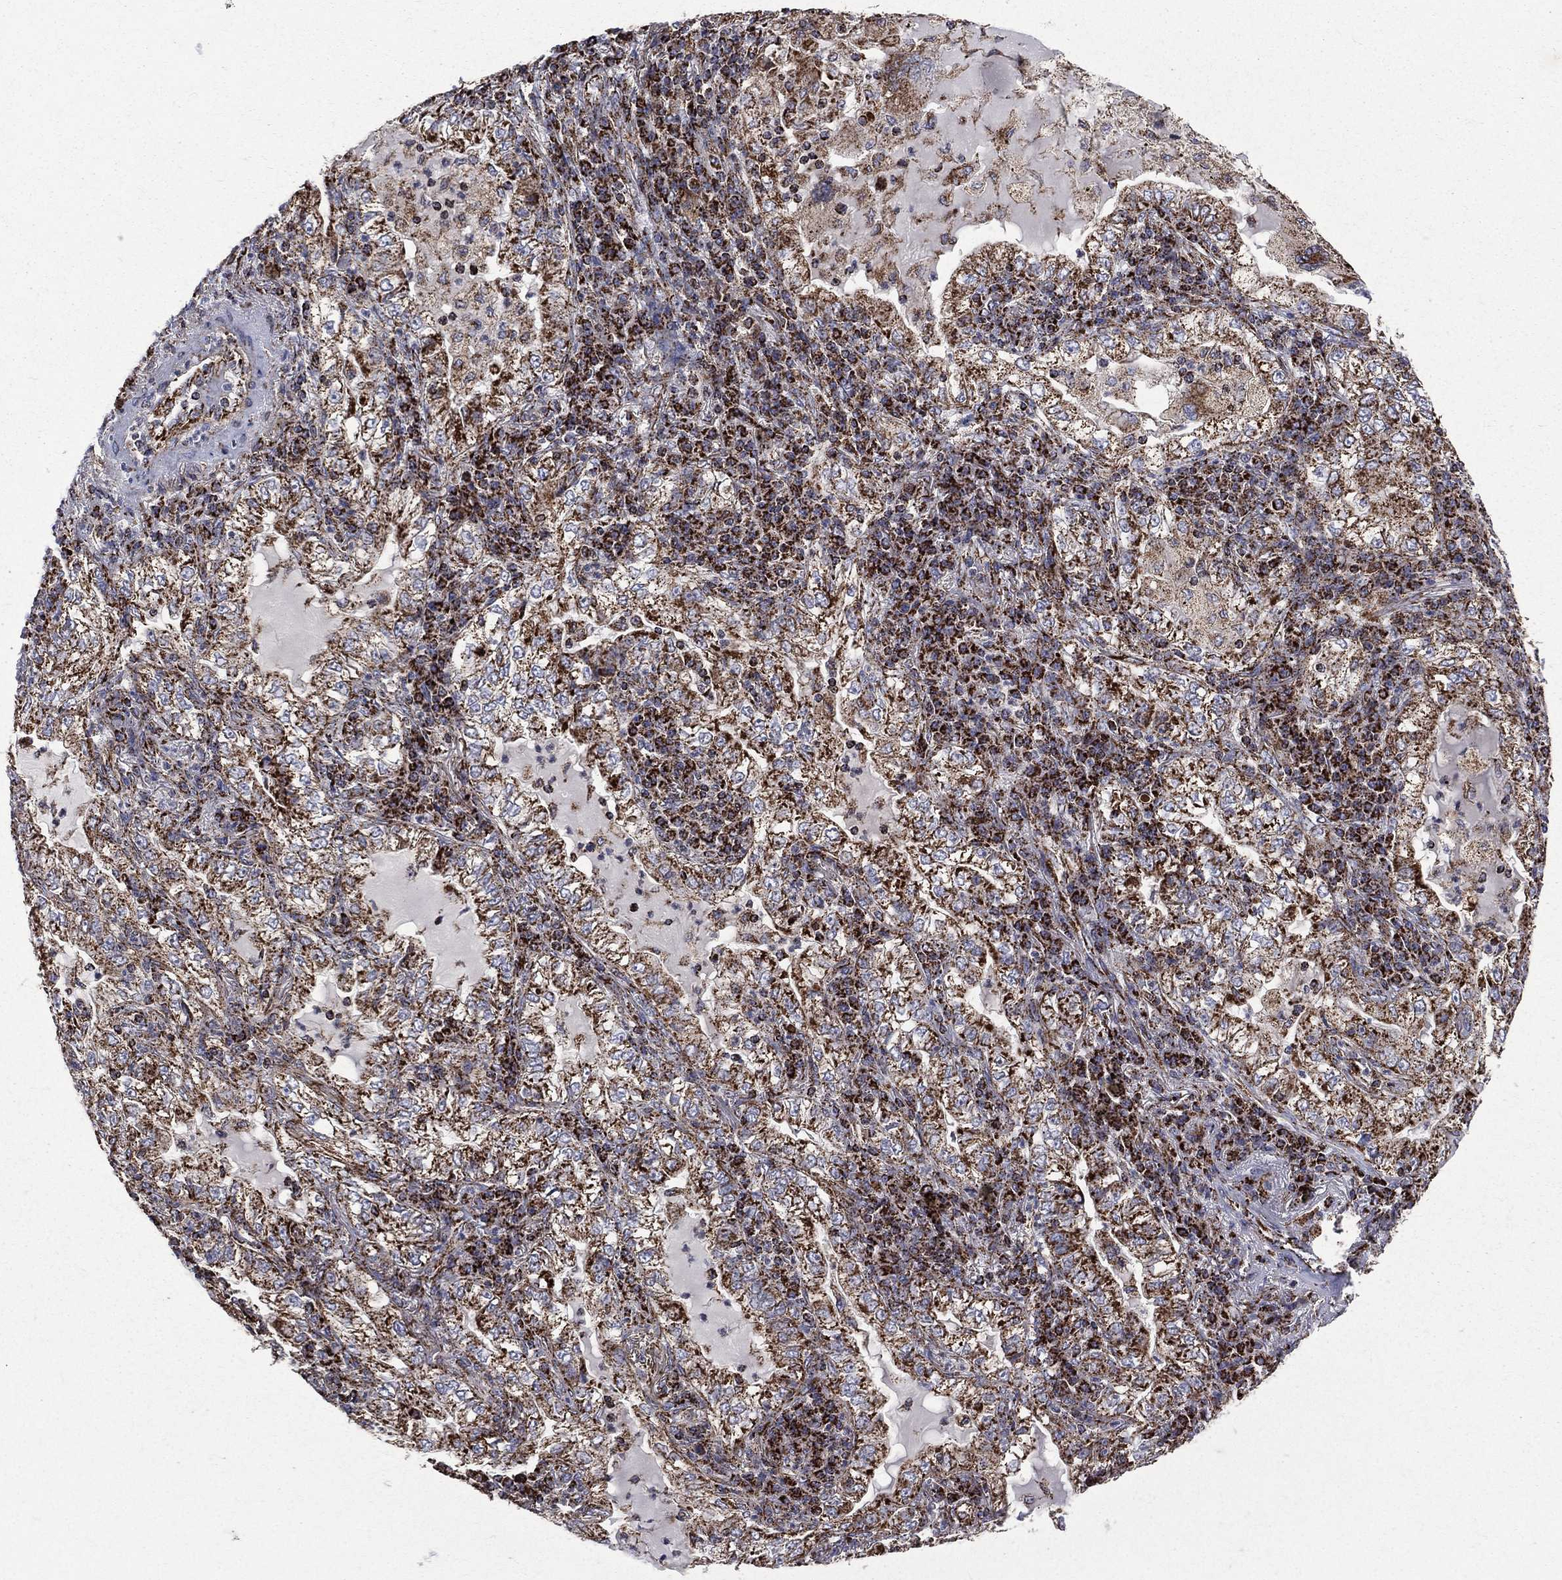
{"staining": {"intensity": "strong", "quantity": ">75%", "location": "cytoplasmic/membranous"}, "tissue": "lung cancer", "cell_type": "Tumor cells", "image_type": "cancer", "snomed": [{"axis": "morphology", "description": "Adenocarcinoma, NOS"}, {"axis": "topography", "description": "Lung"}], "caption": "Tumor cells exhibit high levels of strong cytoplasmic/membranous expression in approximately >75% of cells in human lung cancer (adenocarcinoma).", "gene": "GOT2", "patient": {"sex": "female", "age": 73}}